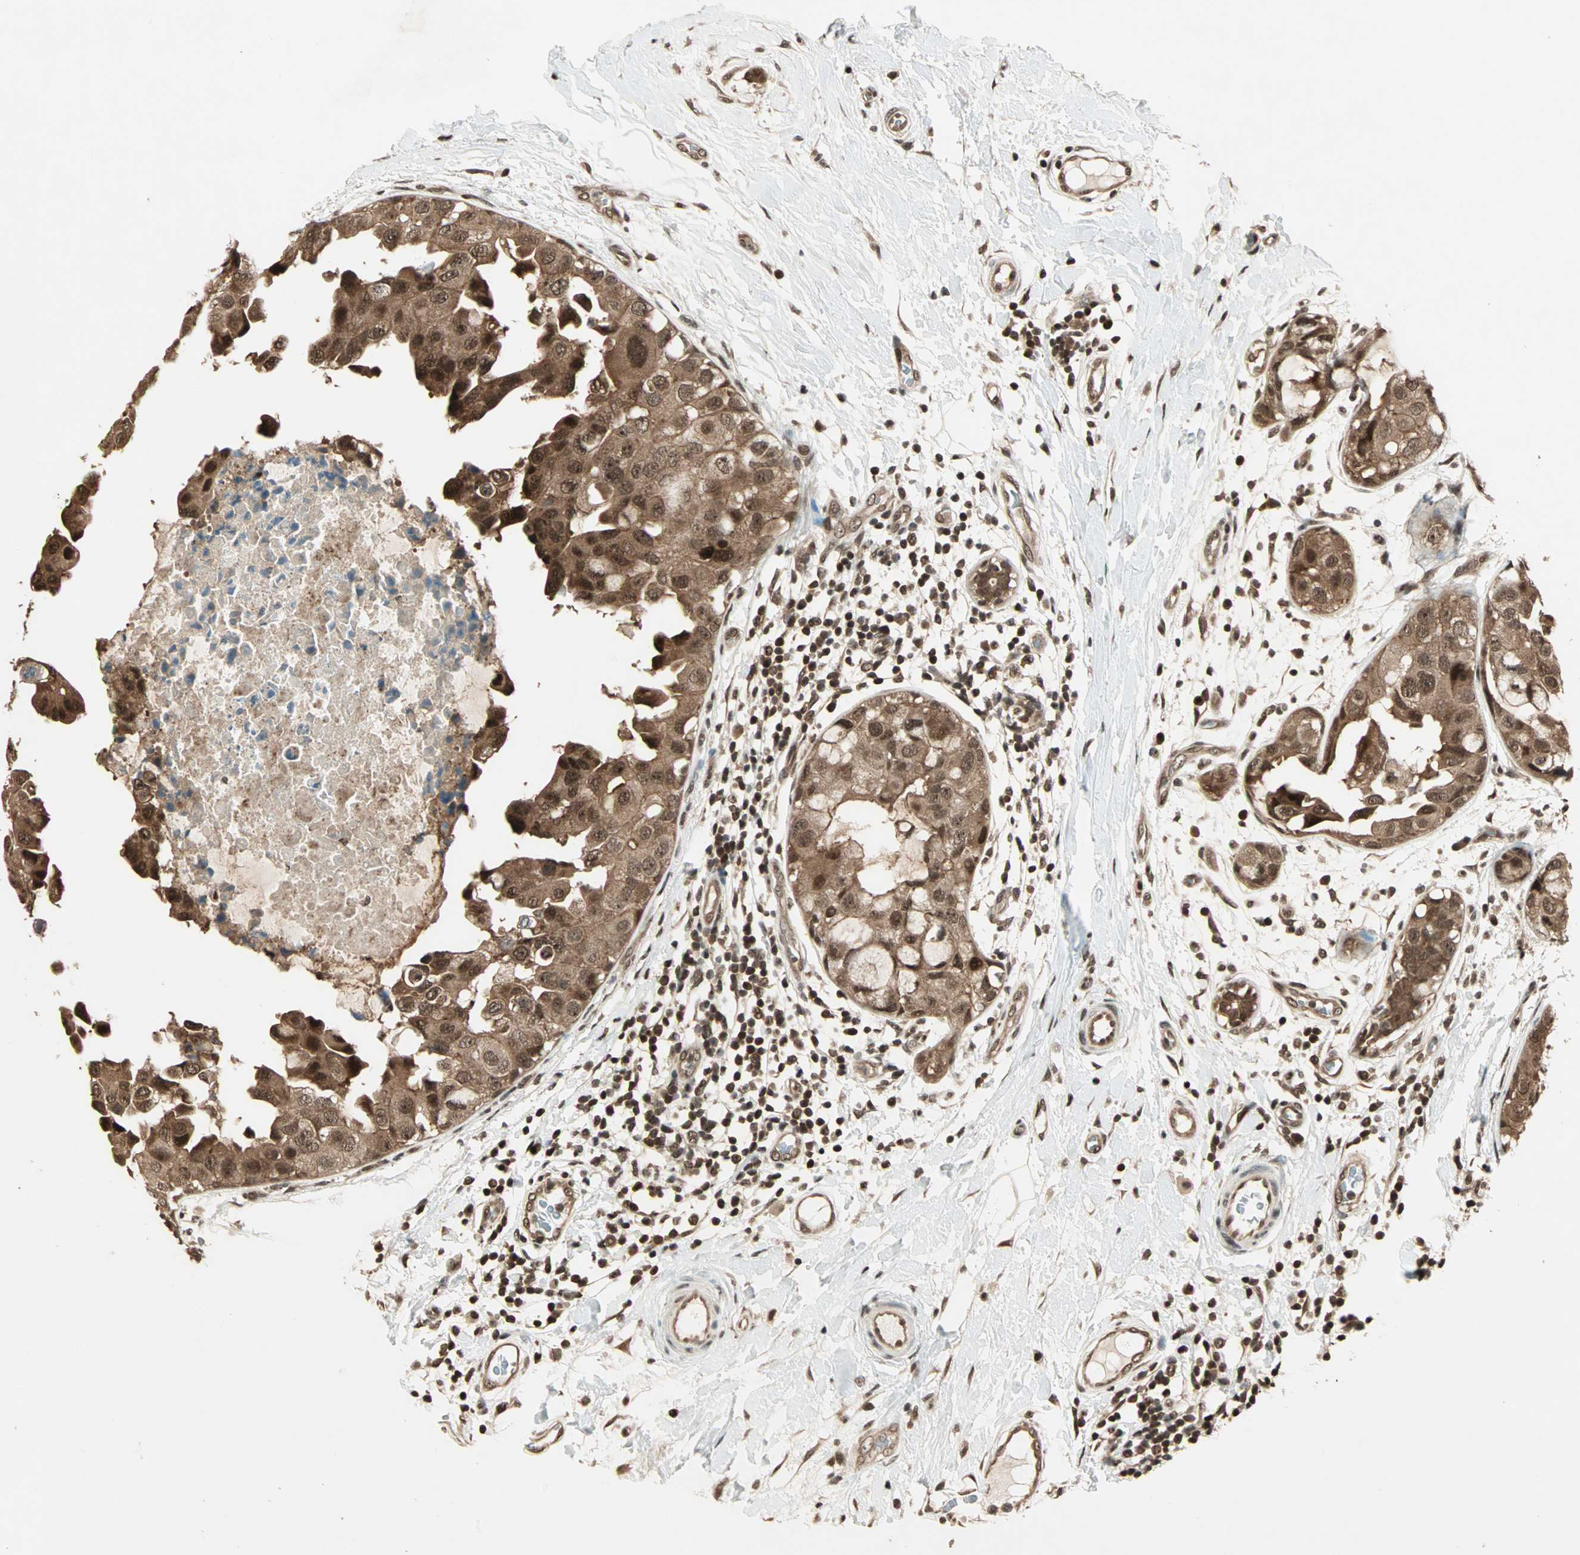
{"staining": {"intensity": "strong", "quantity": ">75%", "location": "cytoplasmic/membranous,nuclear"}, "tissue": "breast cancer", "cell_type": "Tumor cells", "image_type": "cancer", "snomed": [{"axis": "morphology", "description": "Duct carcinoma"}, {"axis": "topography", "description": "Breast"}], "caption": "Strong cytoplasmic/membranous and nuclear positivity for a protein is identified in about >75% of tumor cells of breast cancer (infiltrating ductal carcinoma) using immunohistochemistry.", "gene": "ZNF44", "patient": {"sex": "female", "age": 40}}